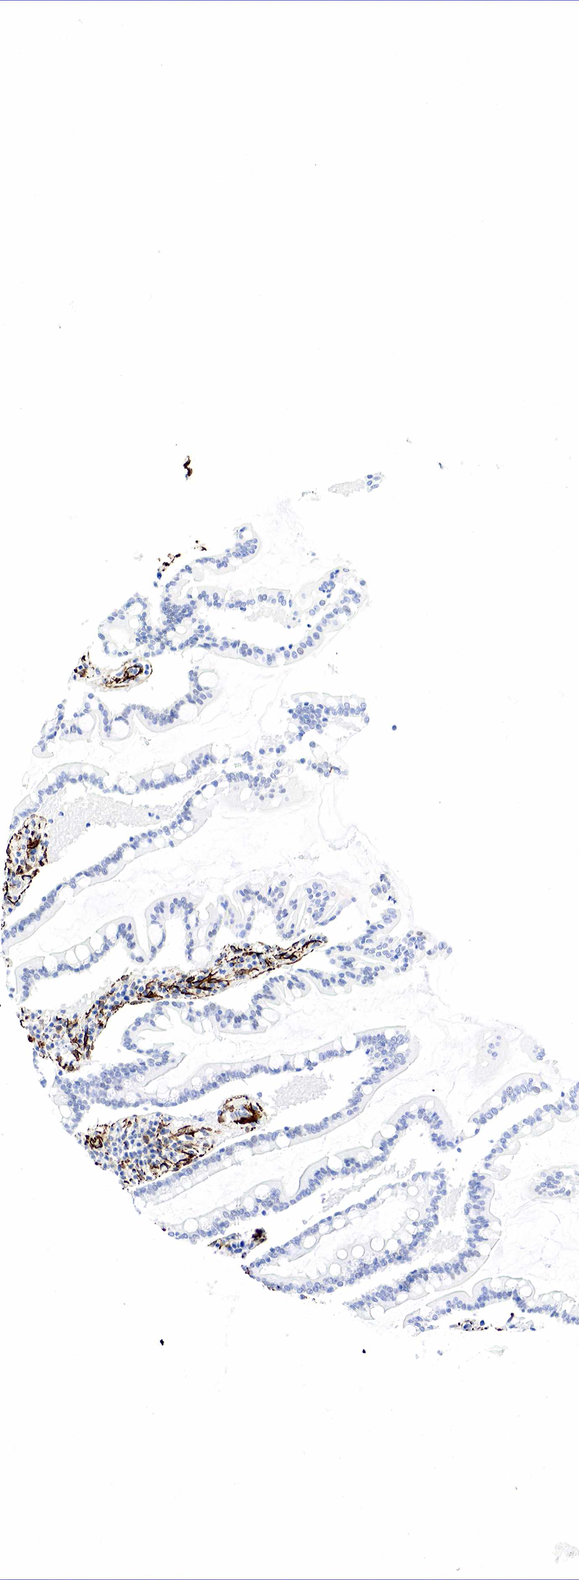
{"staining": {"intensity": "negative", "quantity": "none", "location": "none"}, "tissue": "duodenum", "cell_type": "Glandular cells", "image_type": "normal", "snomed": [{"axis": "morphology", "description": "Normal tissue, NOS"}, {"axis": "topography", "description": "Duodenum"}], "caption": "Immunohistochemistry image of benign duodenum stained for a protein (brown), which demonstrates no positivity in glandular cells.", "gene": "ACTA2", "patient": {"sex": "male", "age": 73}}